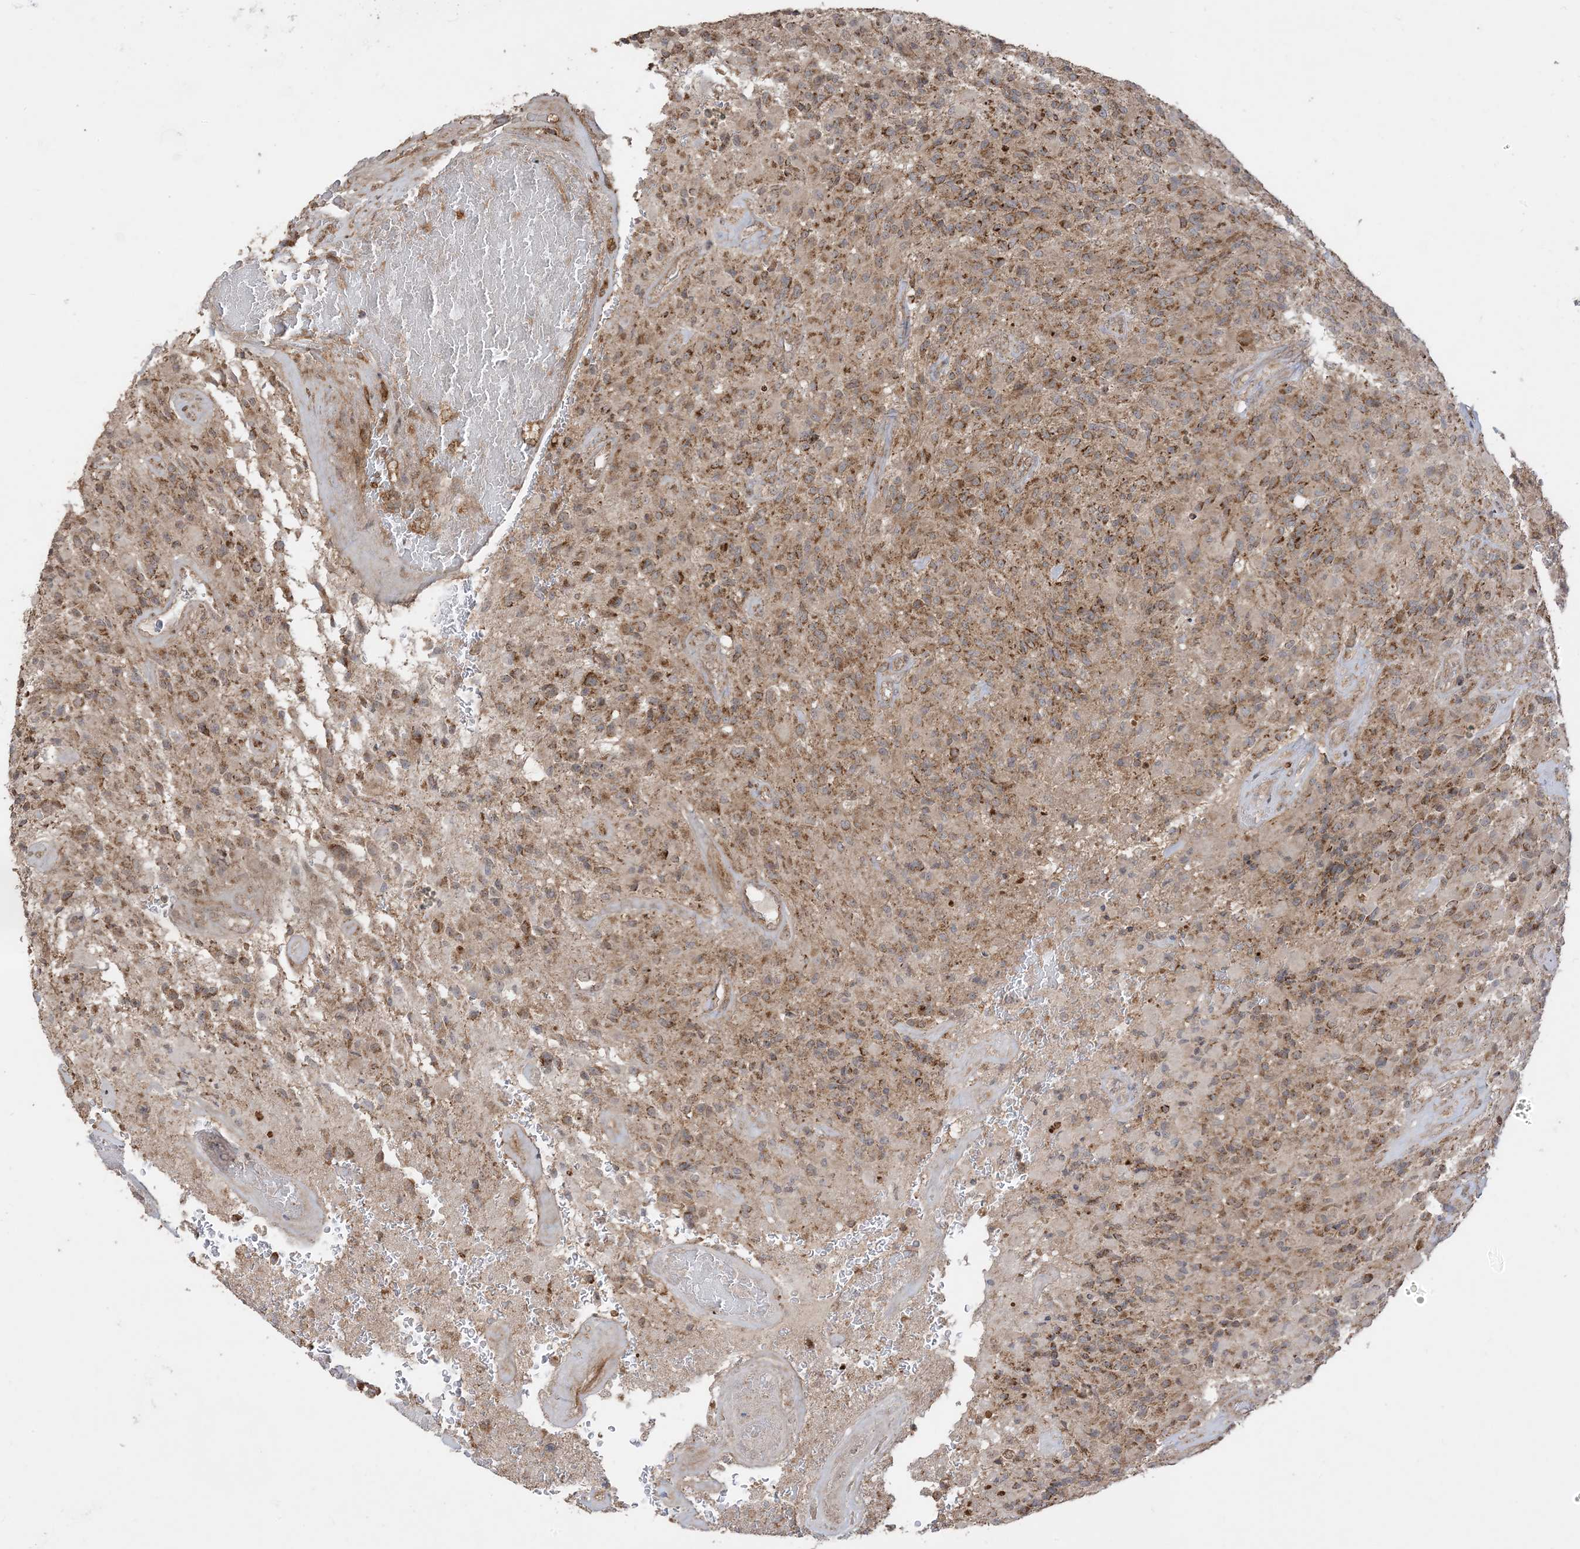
{"staining": {"intensity": "strong", "quantity": ">75%", "location": "cytoplasmic/membranous"}, "tissue": "glioma", "cell_type": "Tumor cells", "image_type": "cancer", "snomed": [{"axis": "morphology", "description": "Glioma, malignant, High grade"}, {"axis": "topography", "description": "Brain"}], "caption": "Immunohistochemistry of glioma demonstrates high levels of strong cytoplasmic/membranous staining in approximately >75% of tumor cells.", "gene": "SIRT3", "patient": {"sex": "male", "age": 71}}